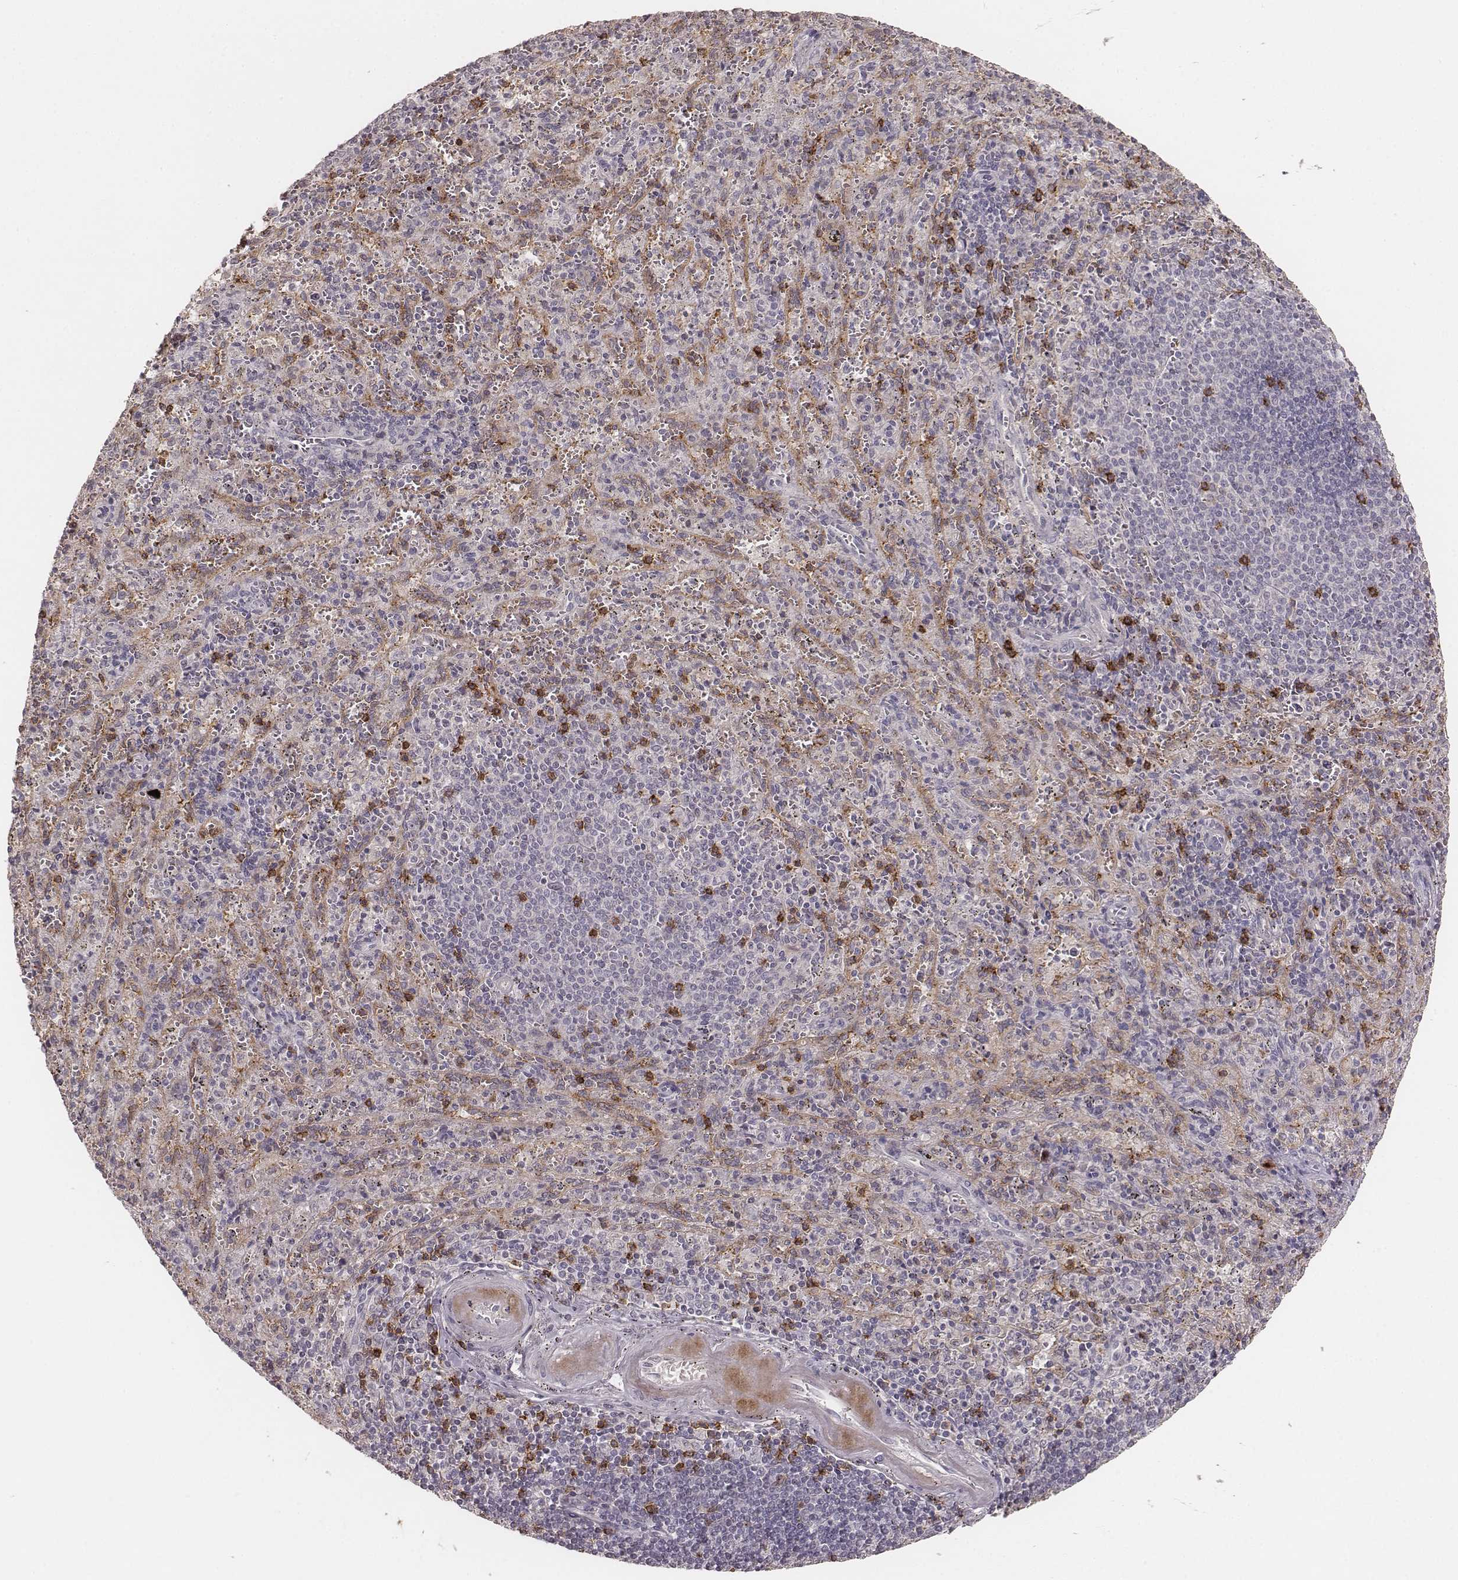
{"staining": {"intensity": "strong", "quantity": "<25%", "location": "cytoplasmic/membranous"}, "tissue": "spleen", "cell_type": "Cells in red pulp", "image_type": "normal", "snomed": [{"axis": "morphology", "description": "Normal tissue, NOS"}, {"axis": "topography", "description": "Spleen"}], "caption": "The image displays staining of normal spleen, revealing strong cytoplasmic/membranous protein staining (brown color) within cells in red pulp.", "gene": "CD8A", "patient": {"sex": "male", "age": 57}}